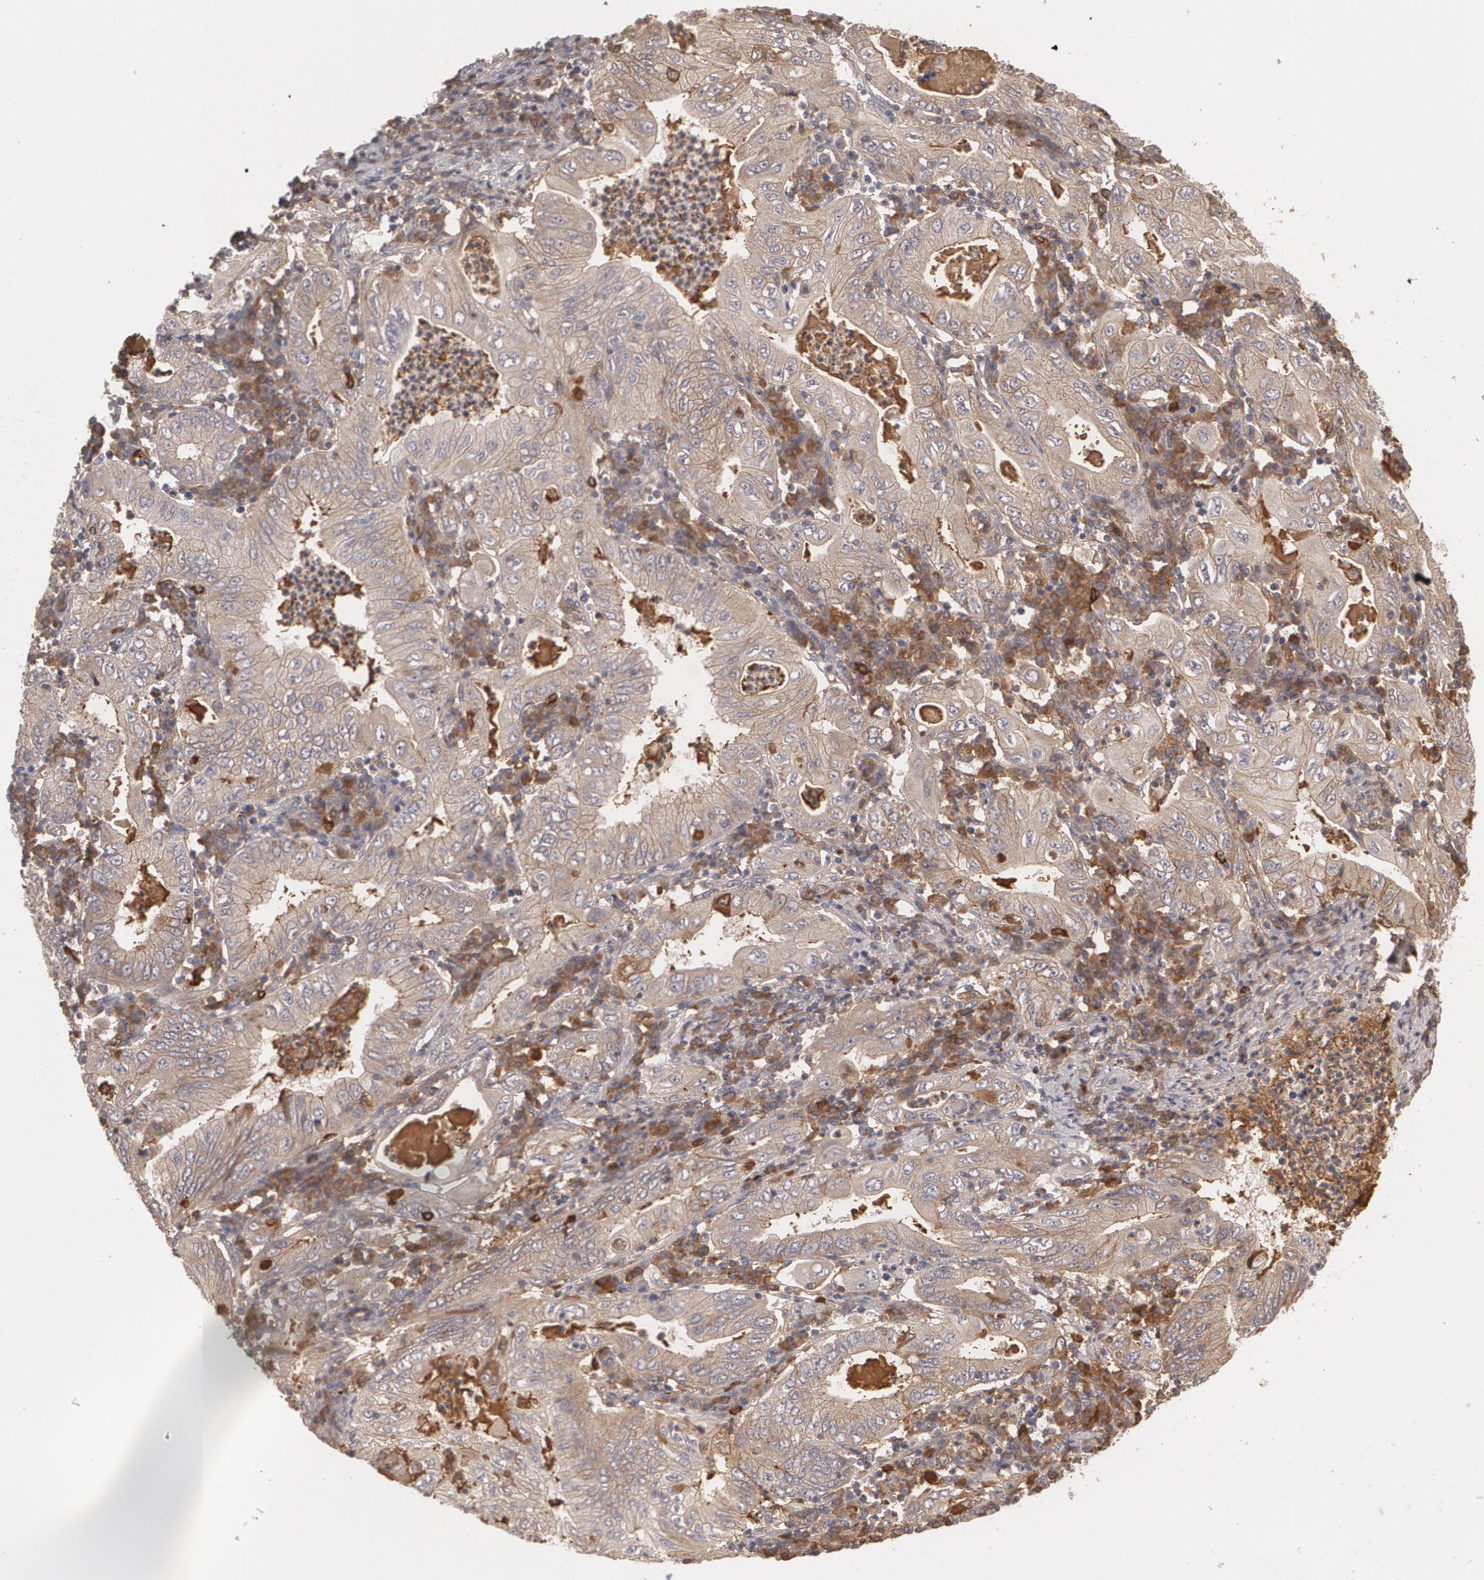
{"staining": {"intensity": "weak", "quantity": ">75%", "location": "cytoplasmic/membranous"}, "tissue": "stomach cancer", "cell_type": "Tumor cells", "image_type": "cancer", "snomed": [{"axis": "morphology", "description": "Normal tissue, NOS"}, {"axis": "morphology", "description": "Adenocarcinoma, NOS"}, {"axis": "topography", "description": "Esophagus"}, {"axis": "topography", "description": "Stomach, upper"}, {"axis": "topography", "description": "Peripheral nerve tissue"}], "caption": "DAB immunohistochemical staining of adenocarcinoma (stomach) exhibits weak cytoplasmic/membranous protein expression in approximately >75% of tumor cells.", "gene": "ARF6", "patient": {"sex": "male", "age": 62}}